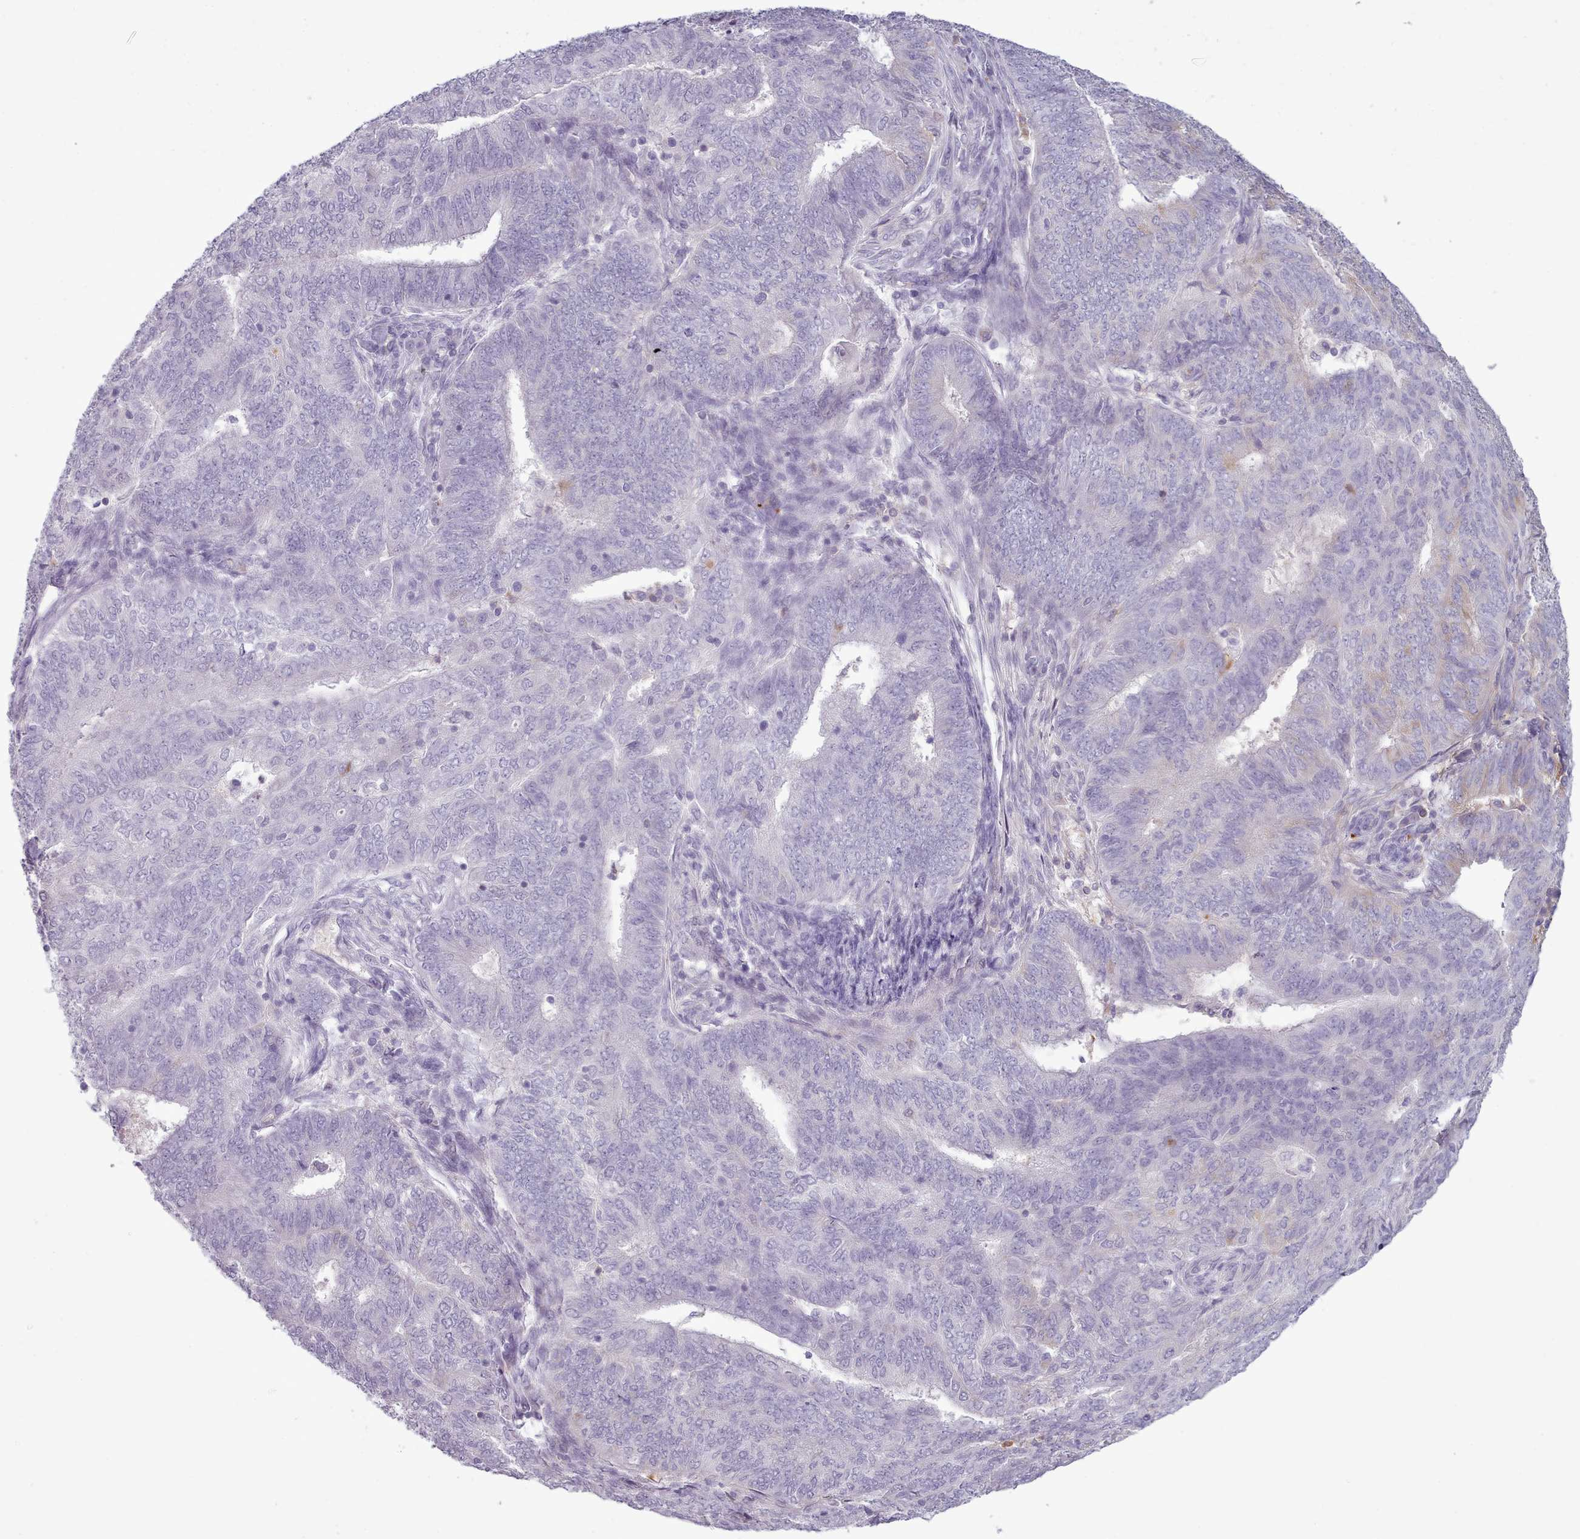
{"staining": {"intensity": "negative", "quantity": "none", "location": "none"}, "tissue": "endometrial cancer", "cell_type": "Tumor cells", "image_type": "cancer", "snomed": [{"axis": "morphology", "description": "Adenocarcinoma, NOS"}, {"axis": "topography", "description": "Endometrium"}], "caption": "A photomicrograph of endometrial adenocarcinoma stained for a protein shows no brown staining in tumor cells.", "gene": "NDST2", "patient": {"sex": "female", "age": 62}}